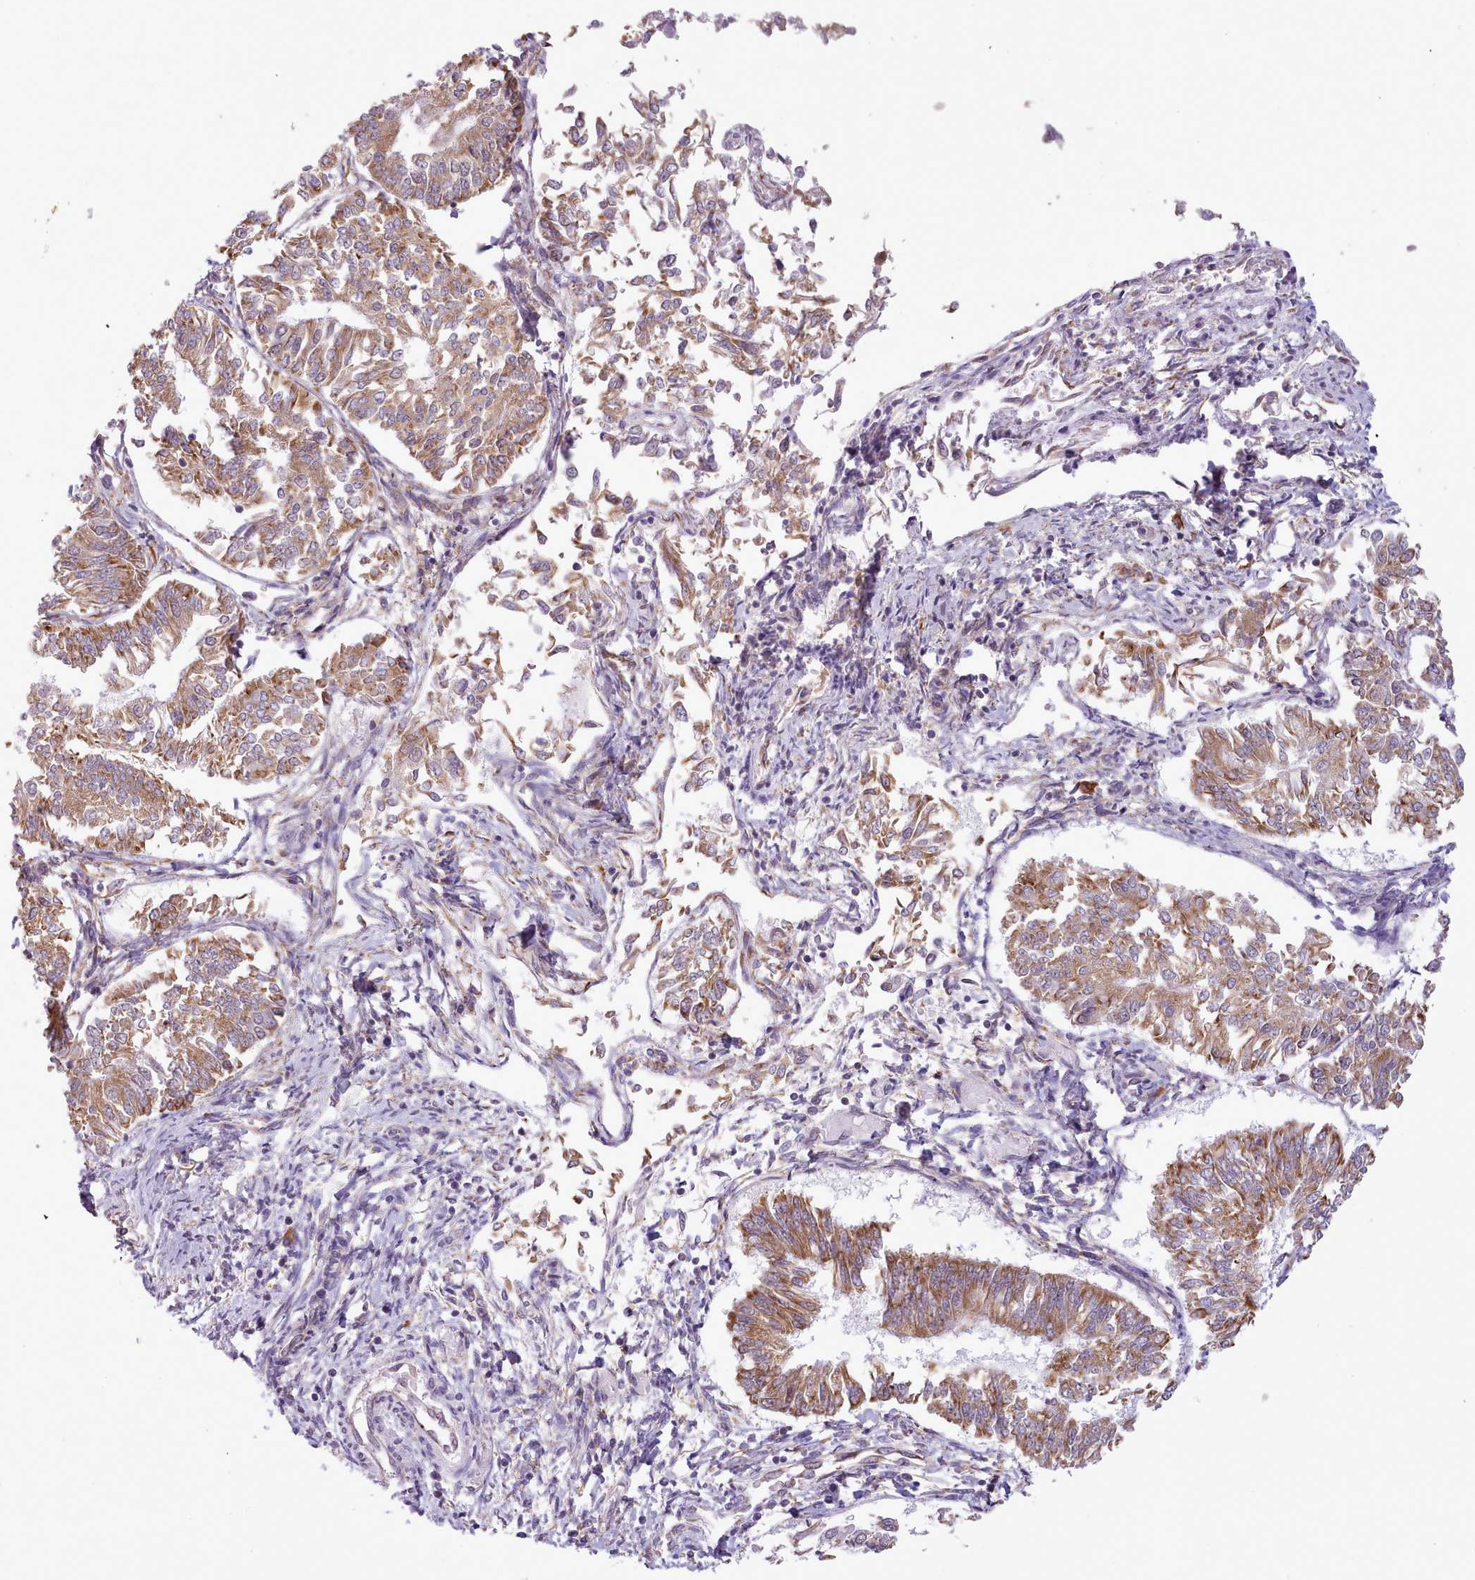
{"staining": {"intensity": "moderate", "quantity": ">75%", "location": "cytoplasmic/membranous"}, "tissue": "endometrial cancer", "cell_type": "Tumor cells", "image_type": "cancer", "snomed": [{"axis": "morphology", "description": "Adenocarcinoma, NOS"}, {"axis": "topography", "description": "Endometrium"}], "caption": "Human endometrial cancer stained with a brown dye displays moderate cytoplasmic/membranous positive positivity in approximately >75% of tumor cells.", "gene": "SEC61B", "patient": {"sex": "female", "age": 58}}